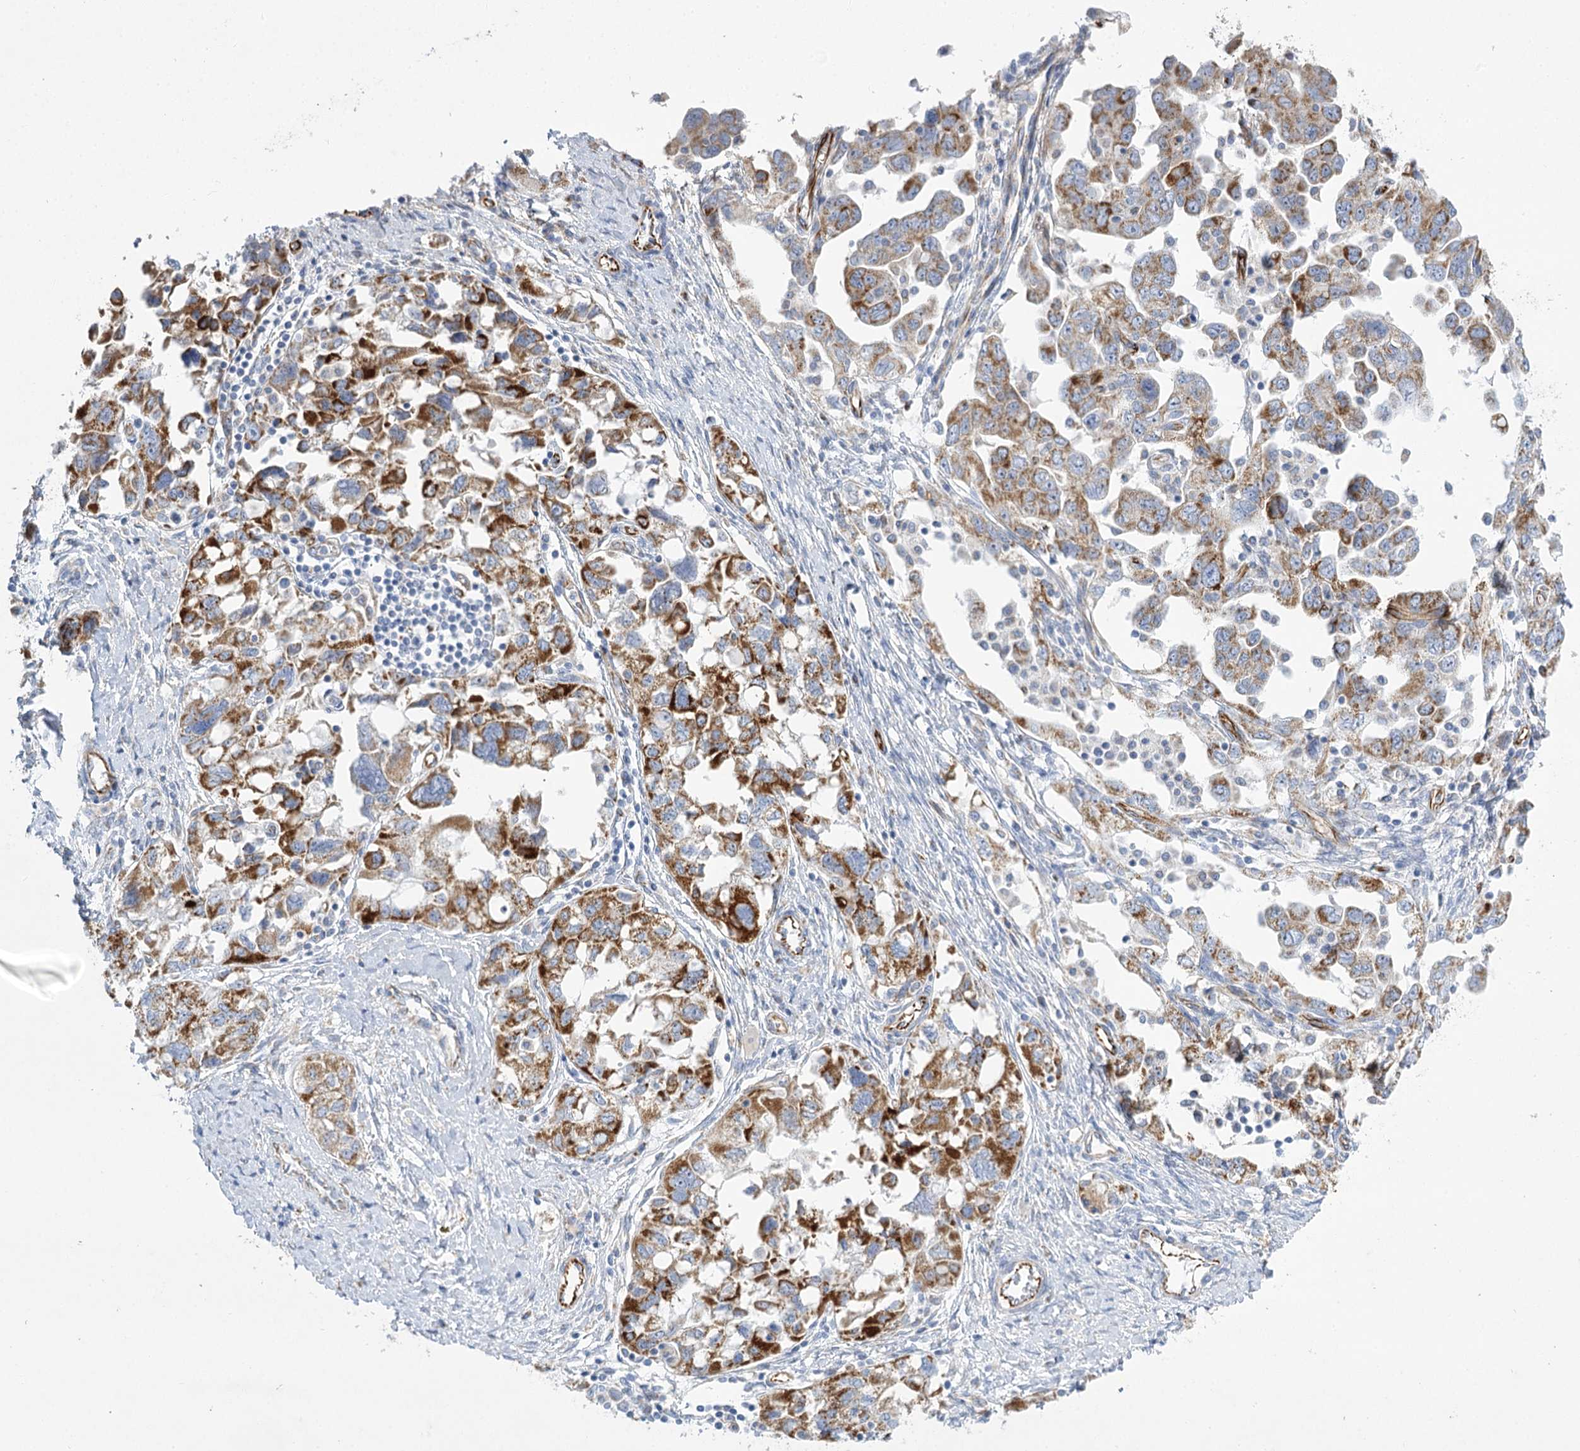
{"staining": {"intensity": "strong", "quantity": "25%-75%", "location": "cytoplasmic/membranous"}, "tissue": "ovarian cancer", "cell_type": "Tumor cells", "image_type": "cancer", "snomed": [{"axis": "morphology", "description": "Carcinoma, NOS"}, {"axis": "morphology", "description": "Cystadenocarcinoma, serous, NOS"}, {"axis": "topography", "description": "Ovary"}], "caption": "Ovarian serous cystadenocarcinoma stained with a protein marker shows strong staining in tumor cells.", "gene": "DHTKD1", "patient": {"sex": "female", "age": 69}}